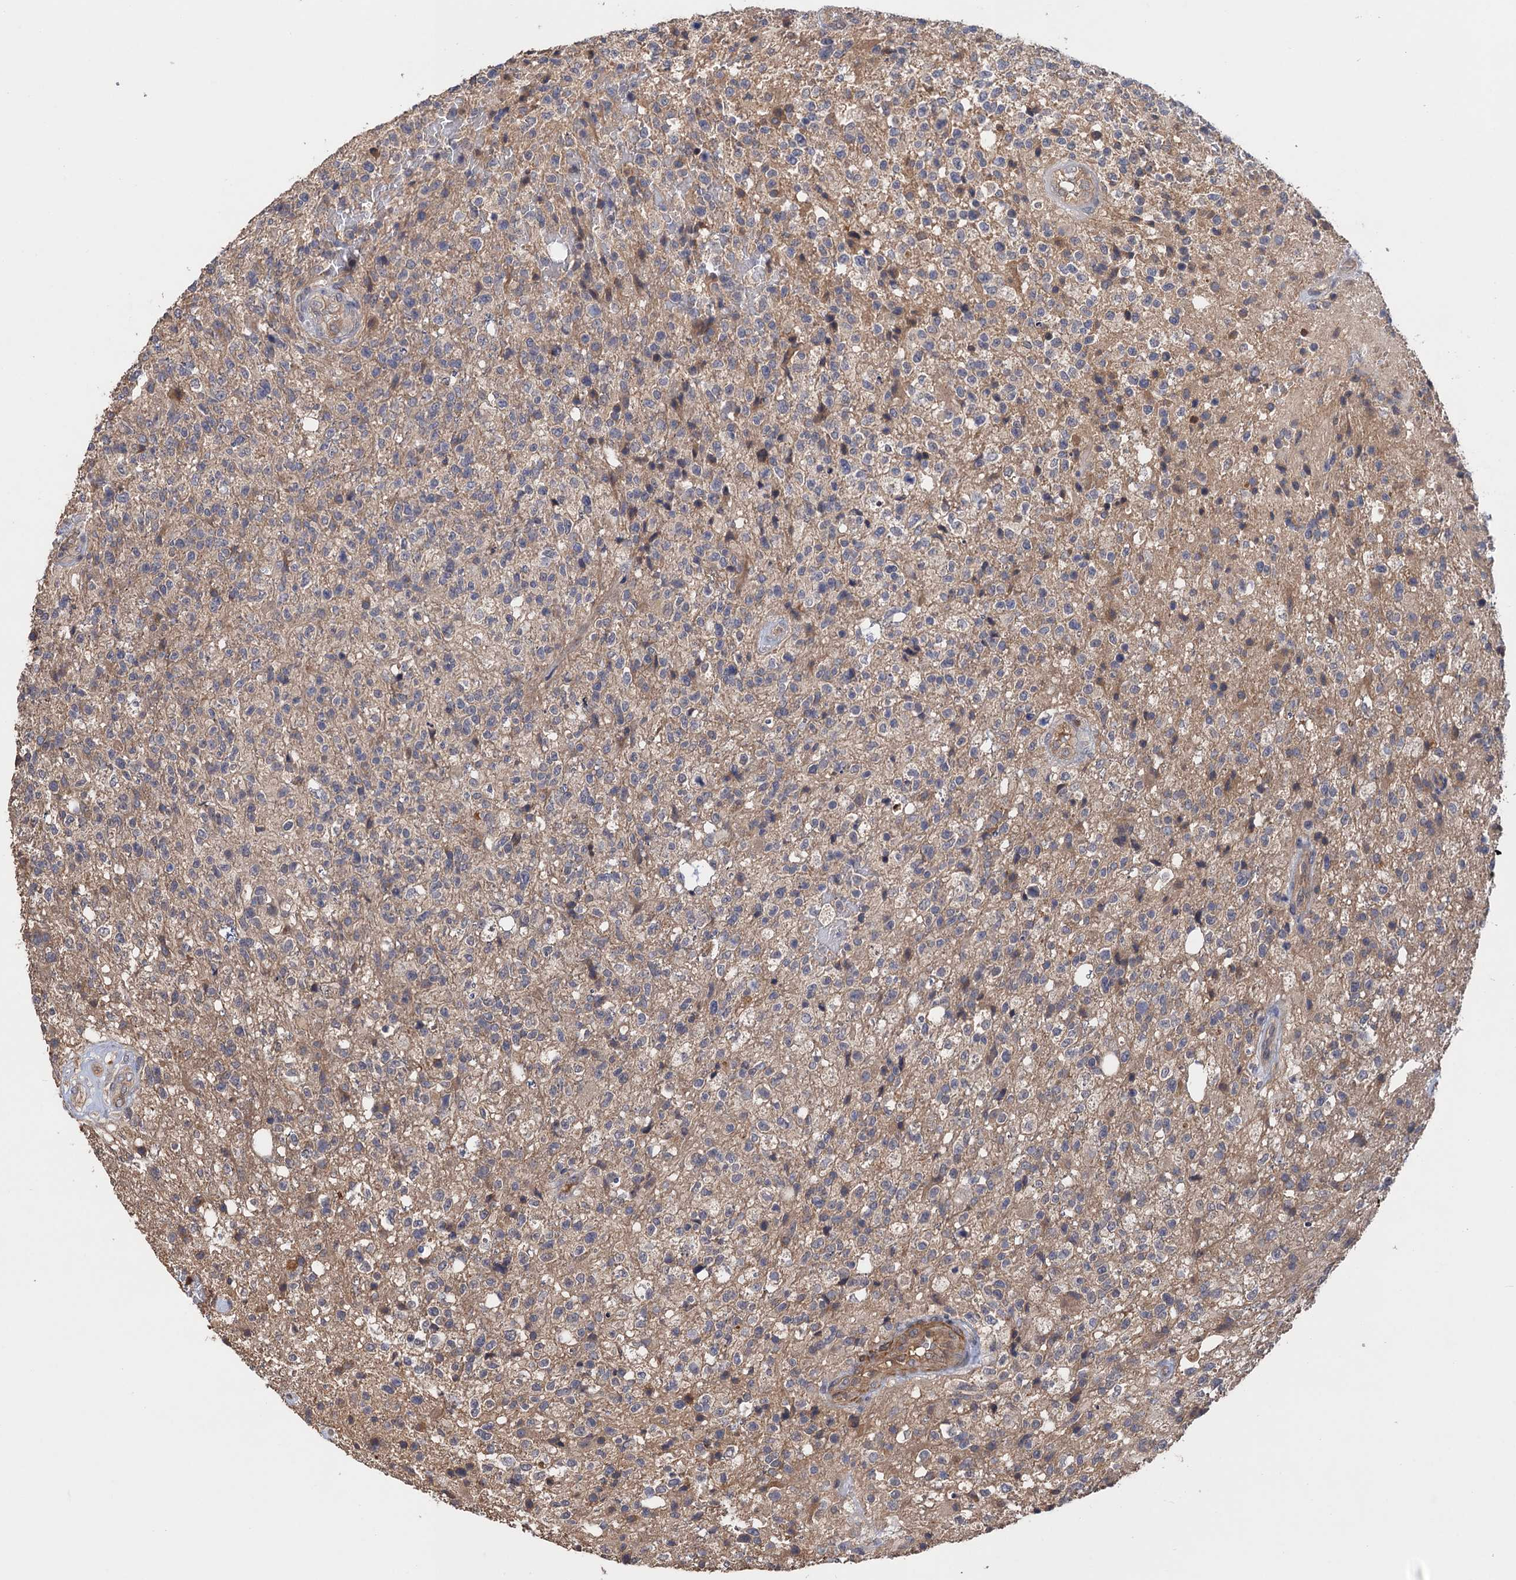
{"staining": {"intensity": "weak", "quantity": "25%-75%", "location": "cytoplasmic/membranous"}, "tissue": "glioma", "cell_type": "Tumor cells", "image_type": "cancer", "snomed": [{"axis": "morphology", "description": "Glioma, malignant, High grade"}, {"axis": "topography", "description": "Brain"}], "caption": "IHC image of human malignant high-grade glioma stained for a protein (brown), which demonstrates low levels of weak cytoplasmic/membranous positivity in approximately 25%-75% of tumor cells.", "gene": "DGKA", "patient": {"sex": "male", "age": 56}}